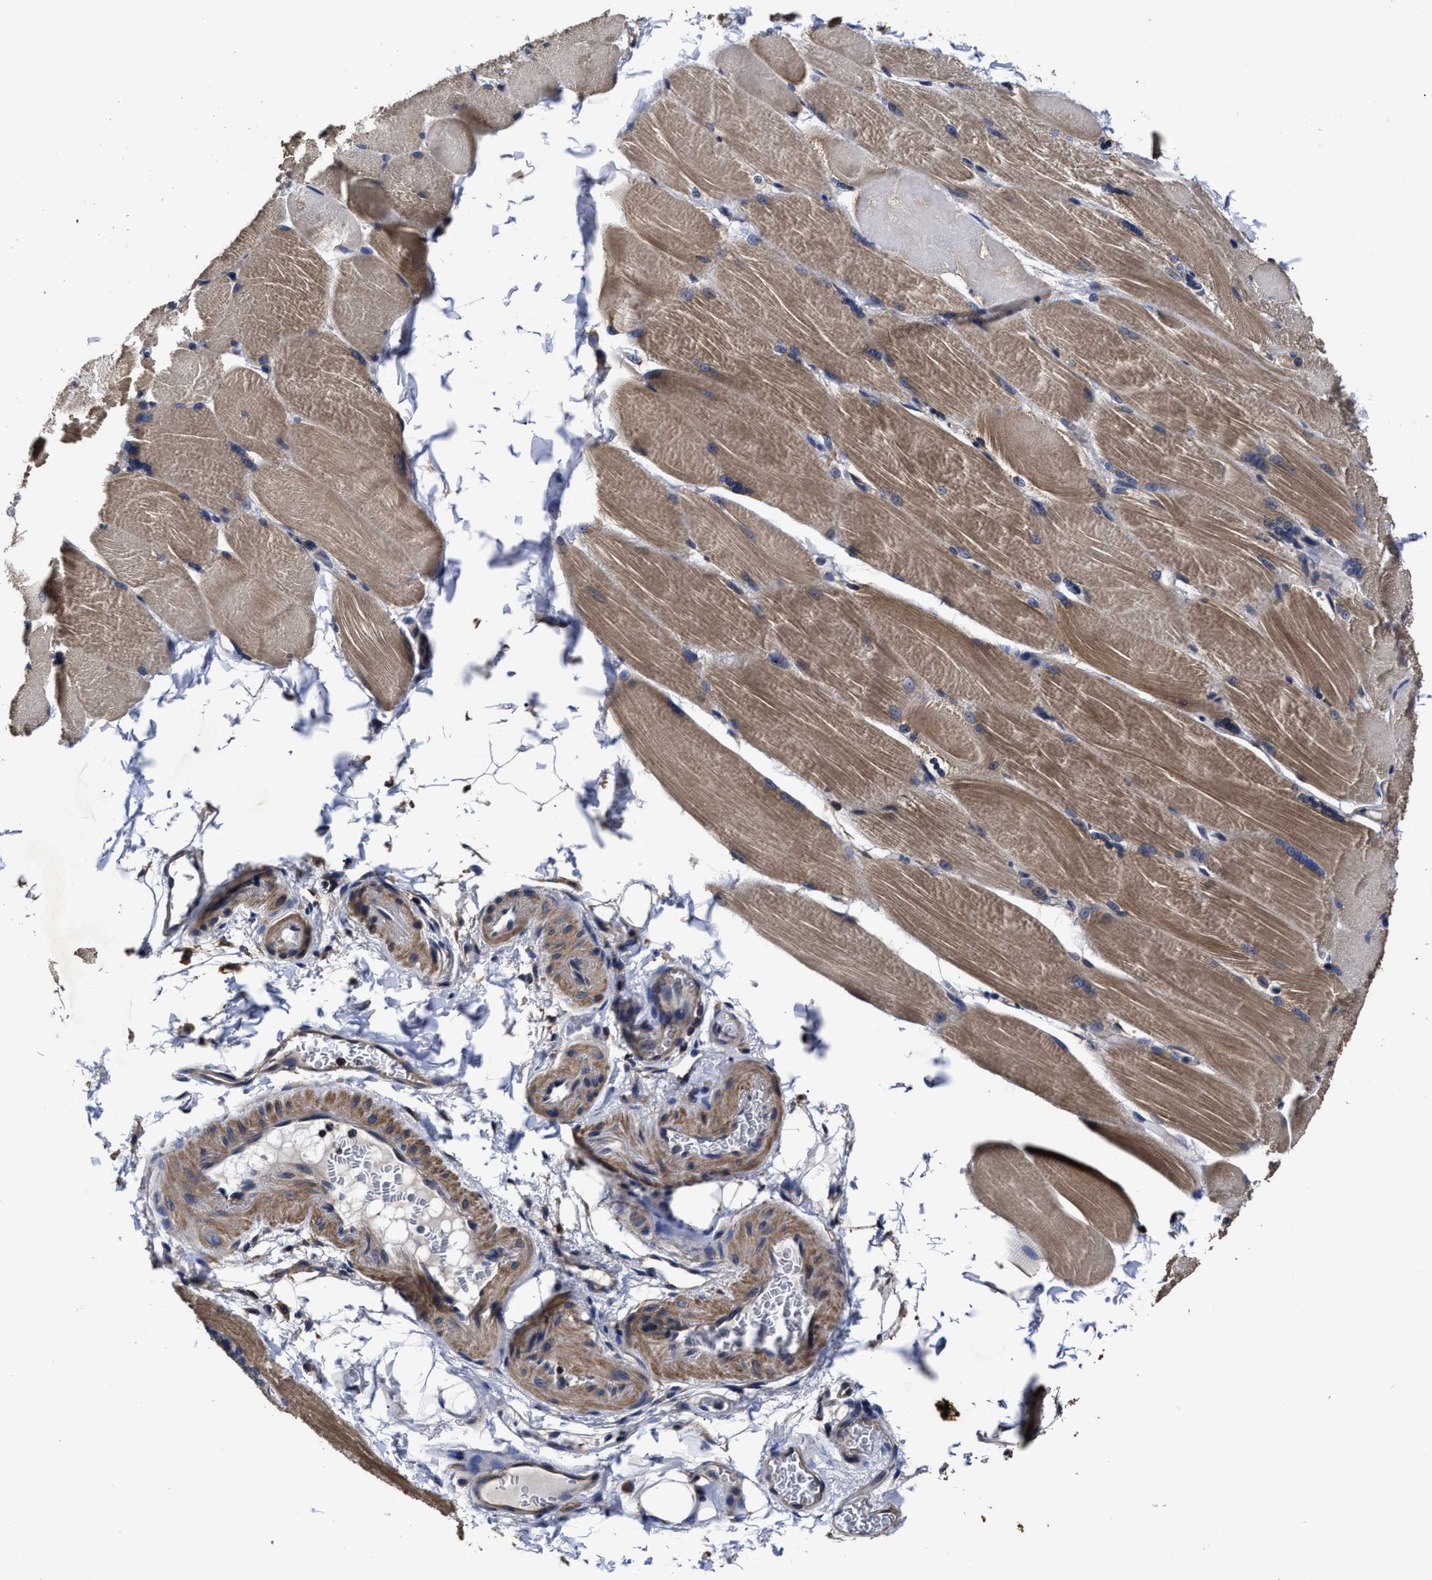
{"staining": {"intensity": "moderate", "quantity": "25%-75%", "location": "cytoplasmic/membranous"}, "tissue": "skeletal muscle", "cell_type": "Myocytes", "image_type": "normal", "snomed": [{"axis": "morphology", "description": "Normal tissue, NOS"}, {"axis": "topography", "description": "Skin"}, {"axis": "topography", "description": "Skeletal muscle"}], "caption": "Immunohistochemistry micrograph of normal skeletal muscle stained for a protein (brown), which demonstrates medium levels of moderate cytoplasmic/membranous positivity in approximately 25%-75% of myocytes.", "gene": "AVEN", "patient": {"sex": "male", "age": 83}}